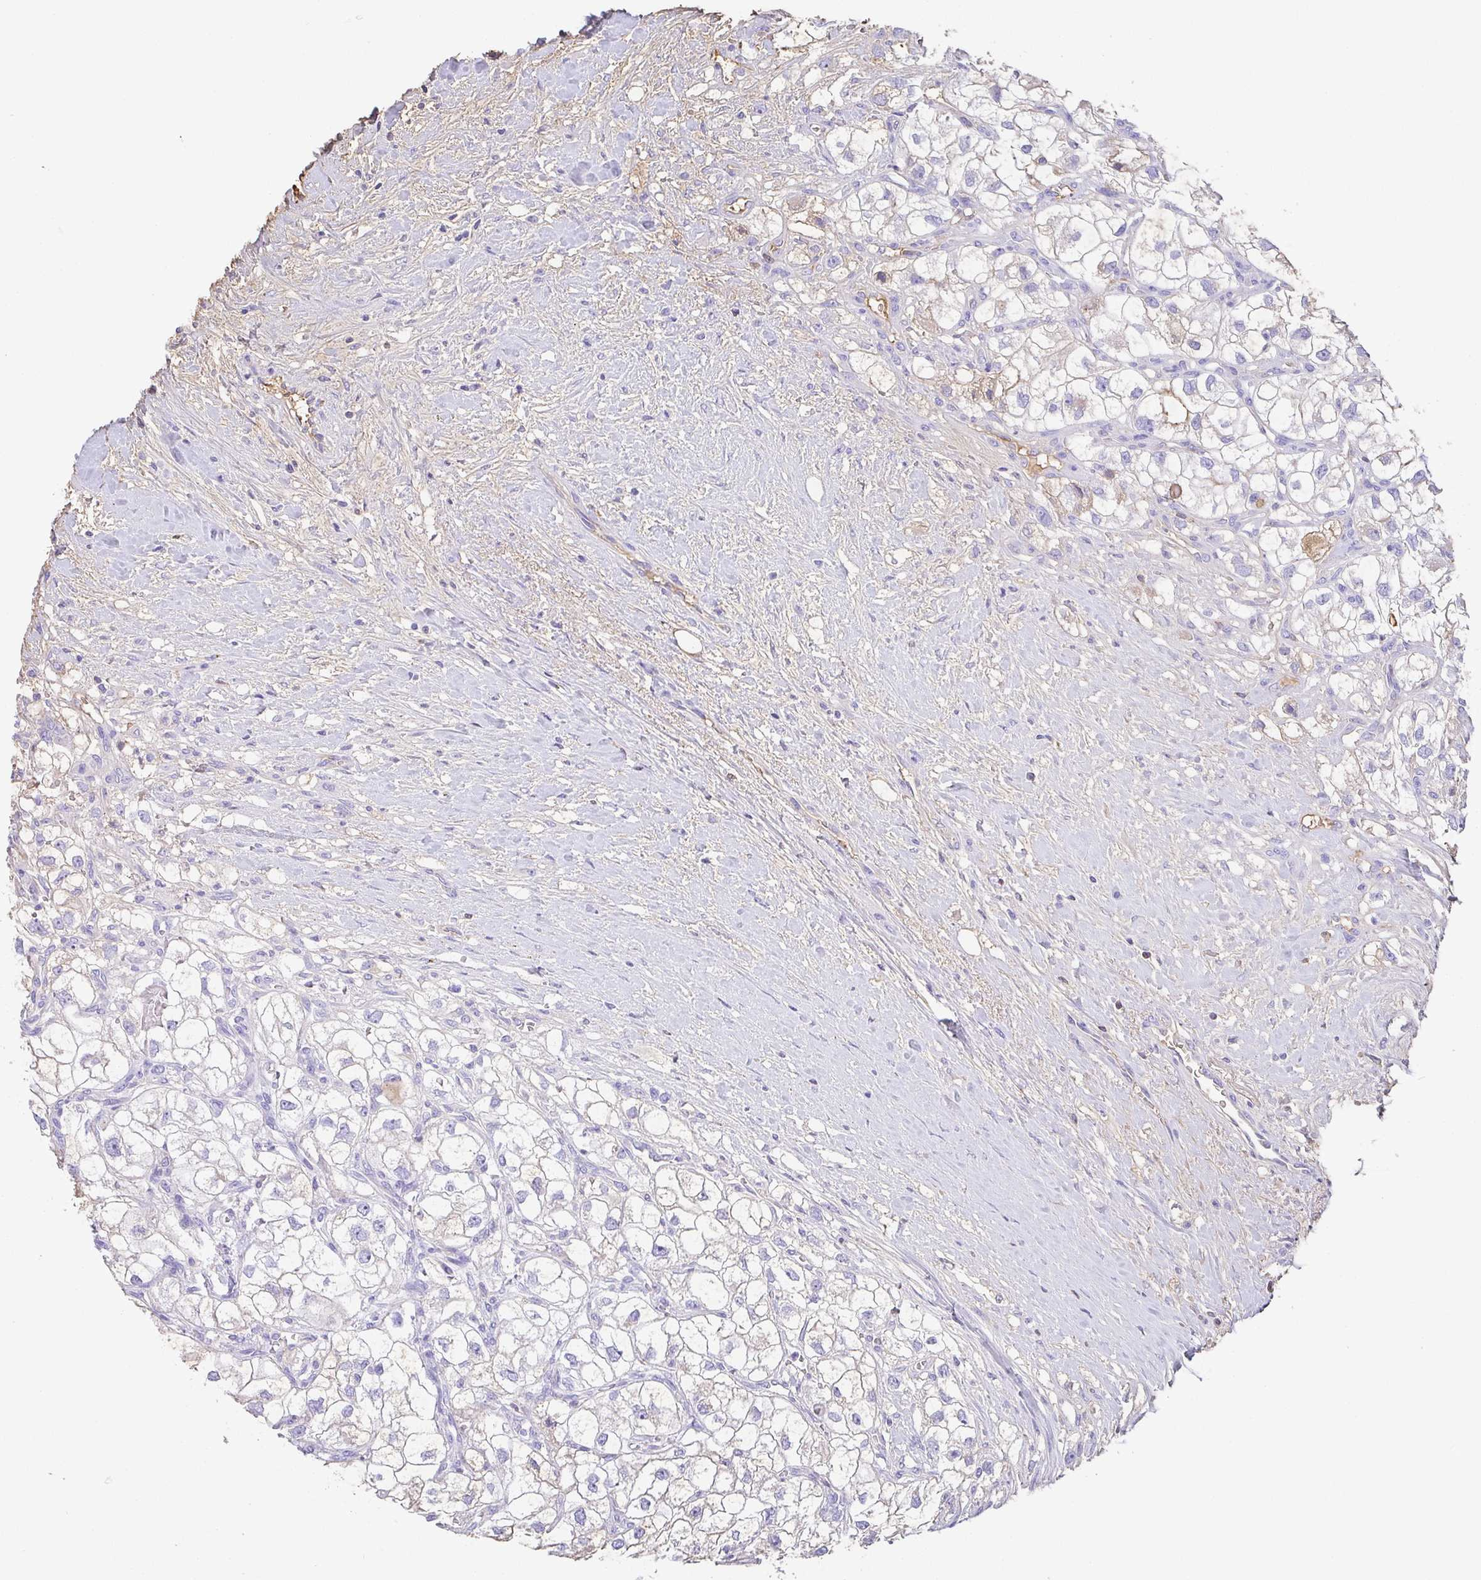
{"staining": {"intensity": "negative", "quantity": "none", "location": "none"}, "tissue": "renal cancer", "cell_type": "Tumor cells", "image_type": "cancer", "snomed": [{"axis": "morphology", "description": "Adenocarcinoma, NOS"}, {"axis": "topography", "description": "Kidney"}], "caption": "Immunohistochemistry (IHC) of renal cancer exhibits no expression in tumor cells. (DAB immunohistochemistry (IHC) with hematoxylin counter stain).", "gene": "HOXC12", "patient": {"sex": "male", "age": 59}}